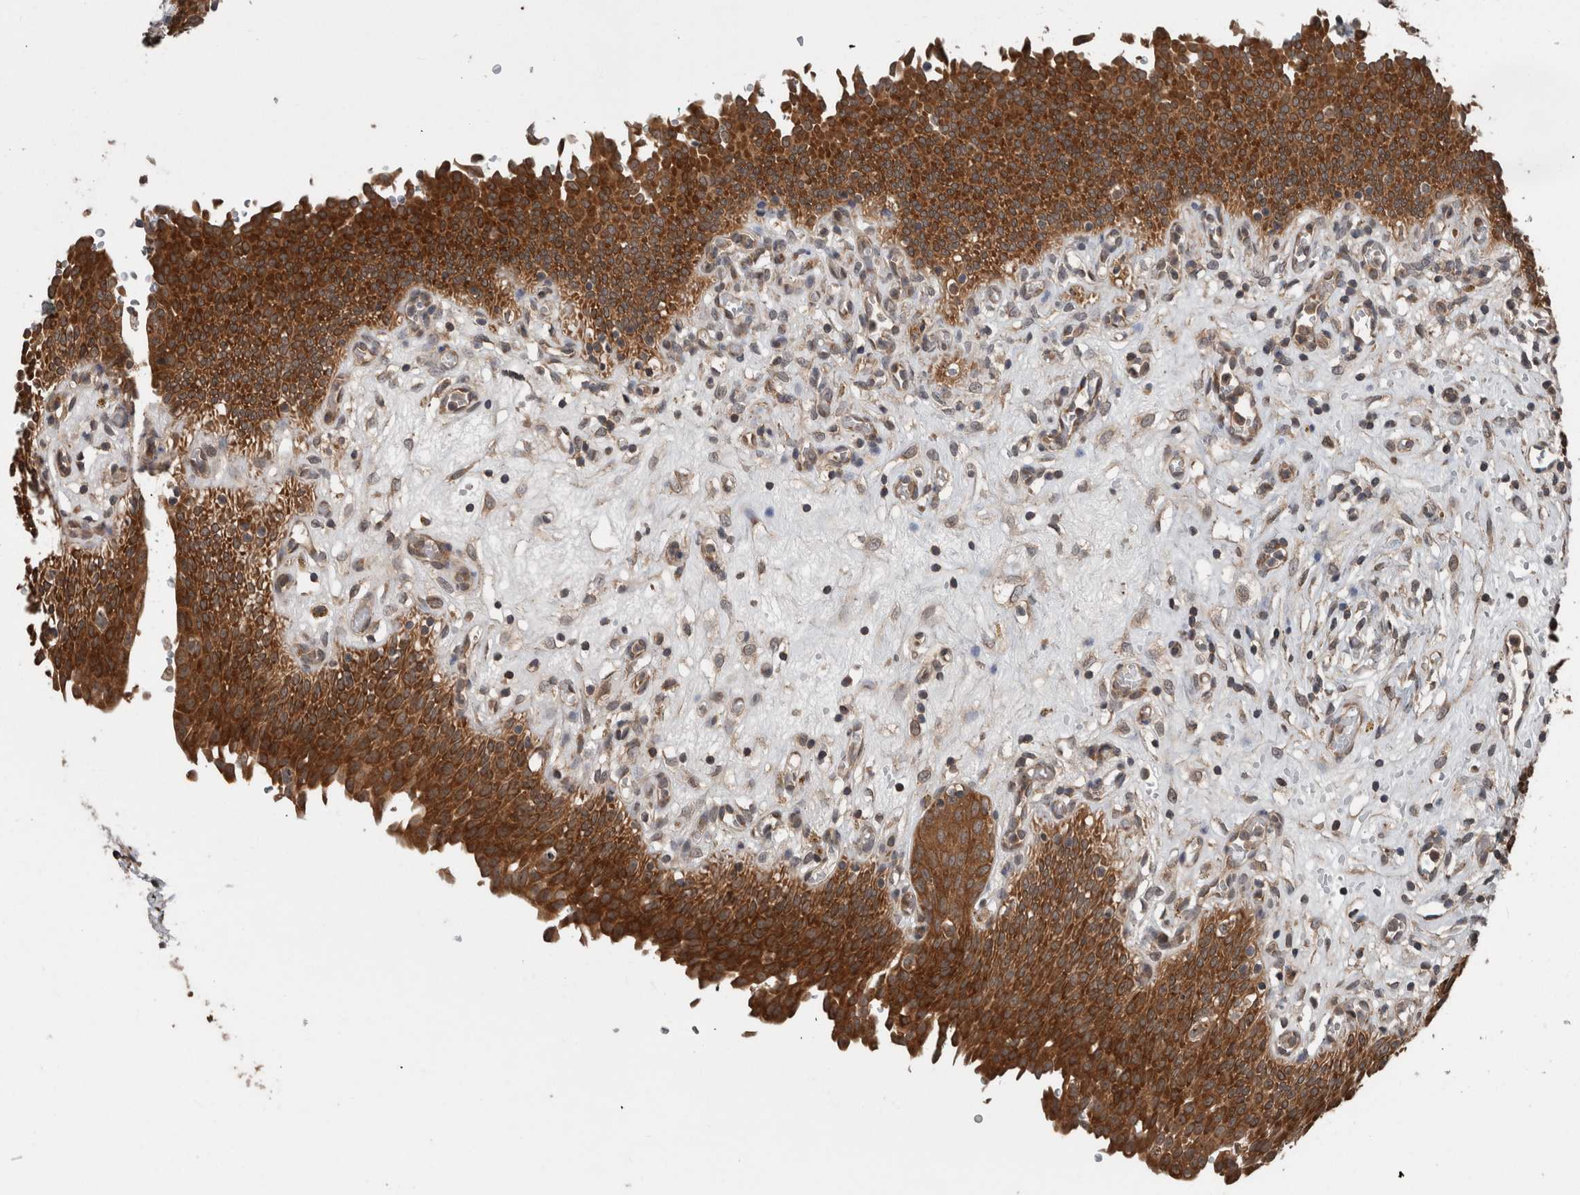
{"staining": {"intensity": "strong", "quantity": ">75%", "location": "cytoplasmic/membranous"}, "tissue": "urinary bladder", "cell_type": "Urothelial cells", "image_type": "normal", "snomed": [{"axis": "morphology", "description": "Urothelial carcinoma, High grade"}, {"axis": "topography", "description": "Urinary bladder"}], "caption": "Urothelial cells show strong cytoplasmic/membranous staining in approximately >75% of cells in unremarkable urinary bladder.", "gene": "RIOK3", "patient": {"sex": "male", "age": 46}}